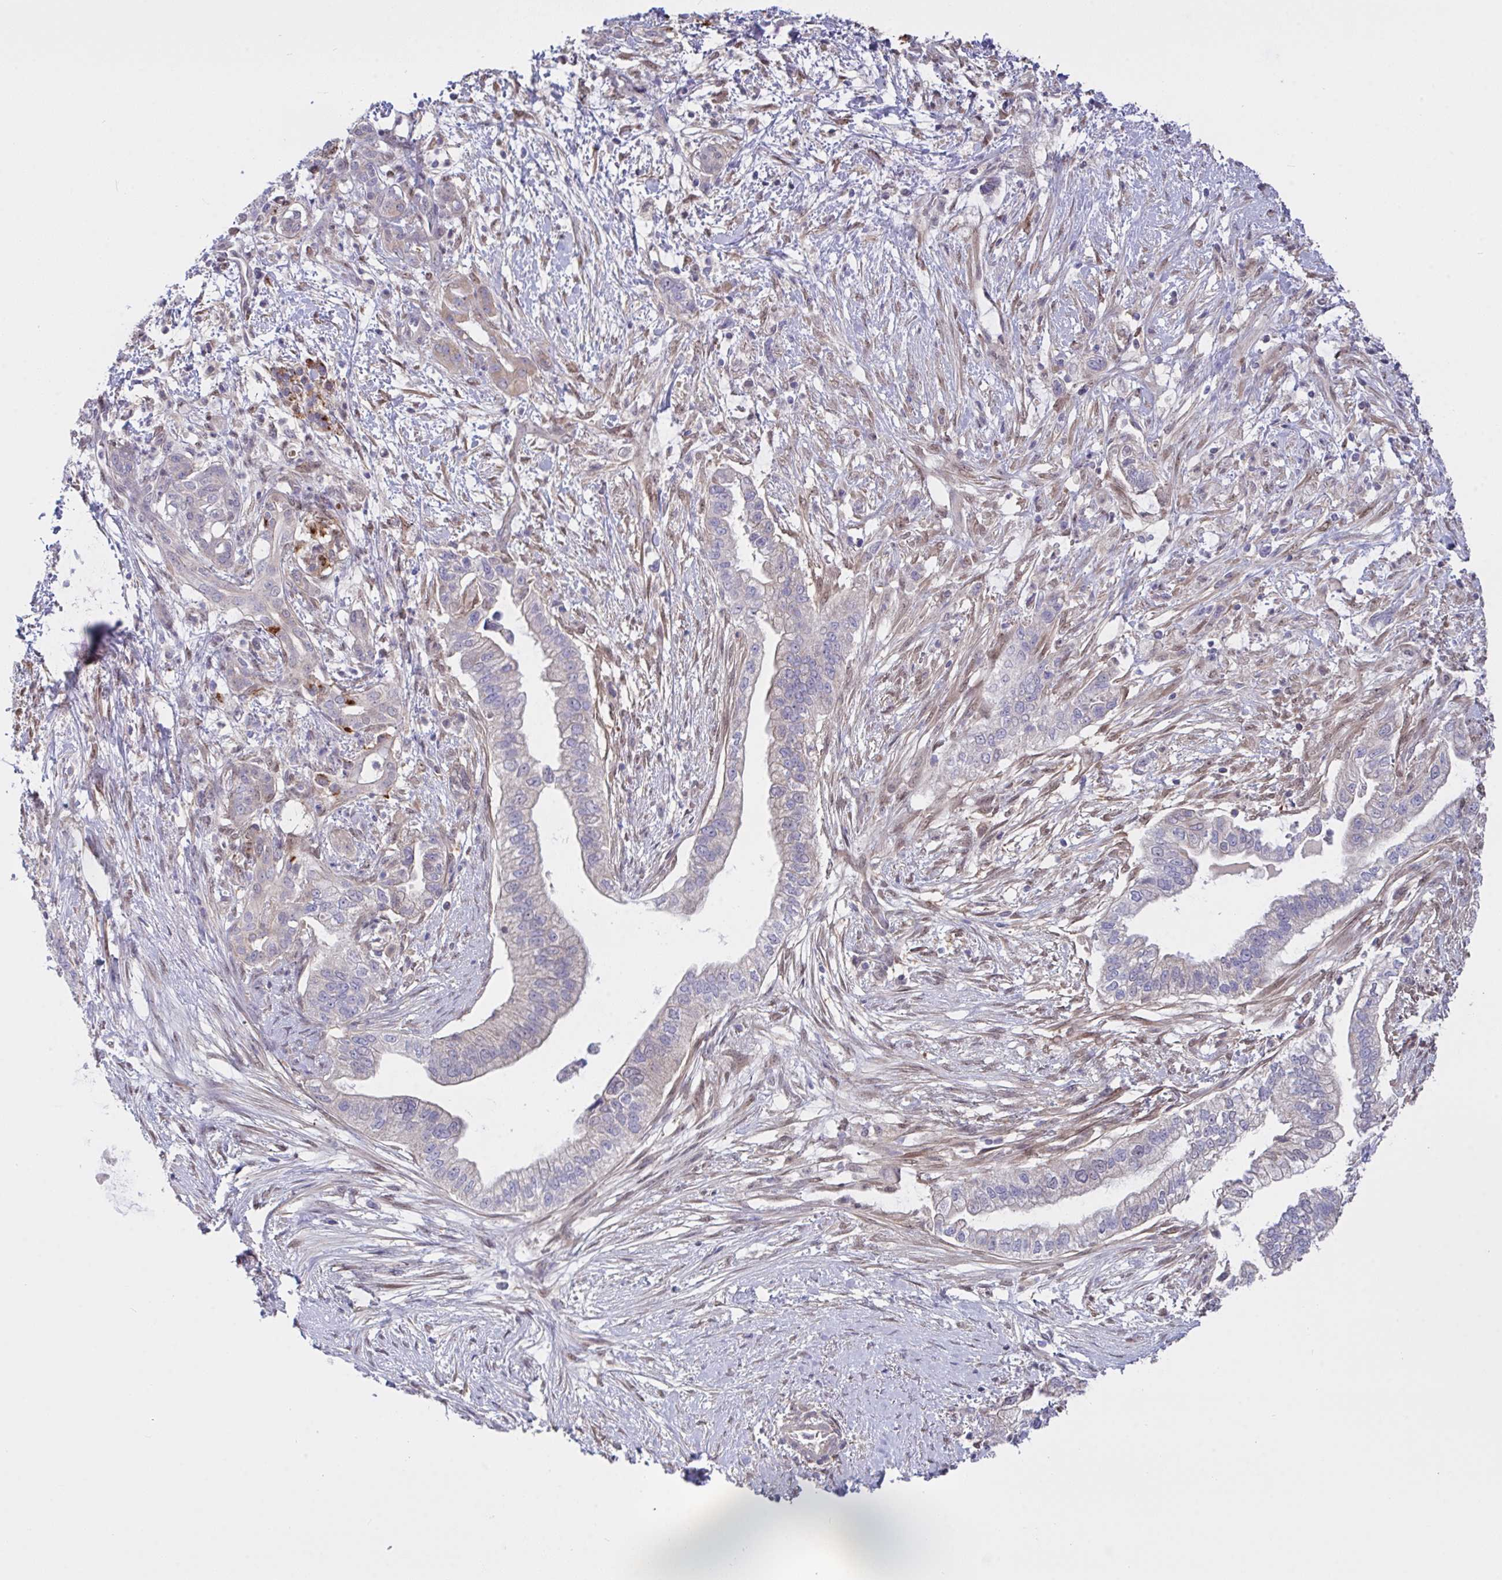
{"staining": {"intensity": "negative", "quantity": "none", "location": "none"}, "tissue": "pancreatic cancer", "cell_type": "Tumor cells", "image_type": "cancer", "snomed": [{"axis": "morphology", "description": "Adenocarcinoma, NOS"}, {"axis": "topography", "description": "Pancreas"}], "caption": "This image is of pancreatic cancer (adenocarcinoma) stained with immunohistochemistry (IHC) to label a protein in brown with the nuclei are counter-stained blue. There is no positivity in tumor cells. (Immunohistochemistry (ihc), brightfield microscopy, high magnification).", "gene": "L3HYPDH", "patient": {"sex": "male", "age": 70}}